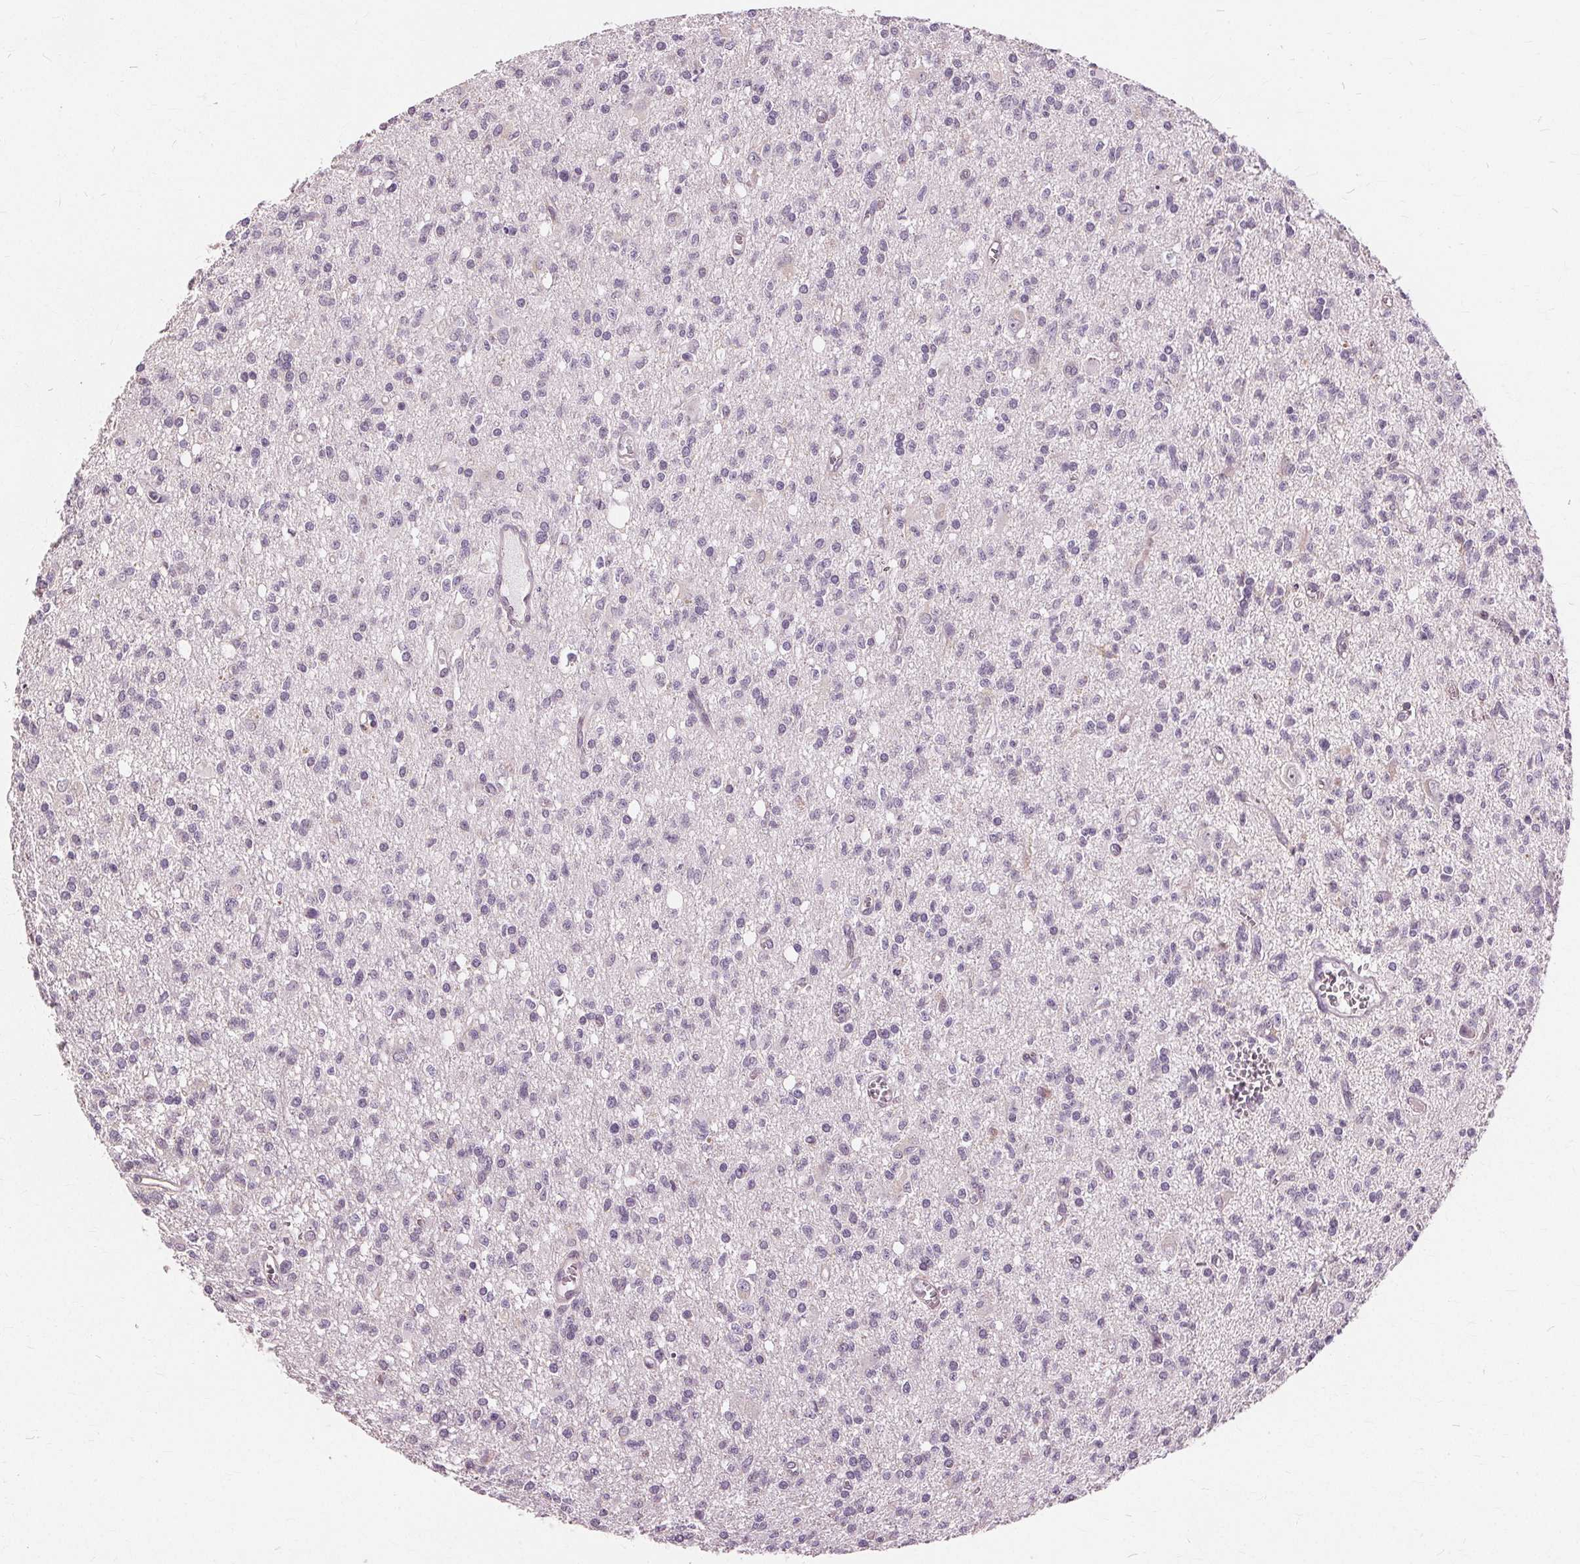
{"staining": {"intensity": "negative", "quantity": "none", "location": "none"}, "tissue": "glioma", "cell_type": "Tumor cells", "image_type": "cancer", "snomed": [{"axis": "morphology", "description": "Glioma, malignant, Low grade"}, {"axis": "topography", "description": "Brain"}], "caption": "Immunohistochemical staining of human glioma displays no significant expression in tumor cells.", "gene": "SIGLEC6", "patient": {"sex": "male", "age": 64}}